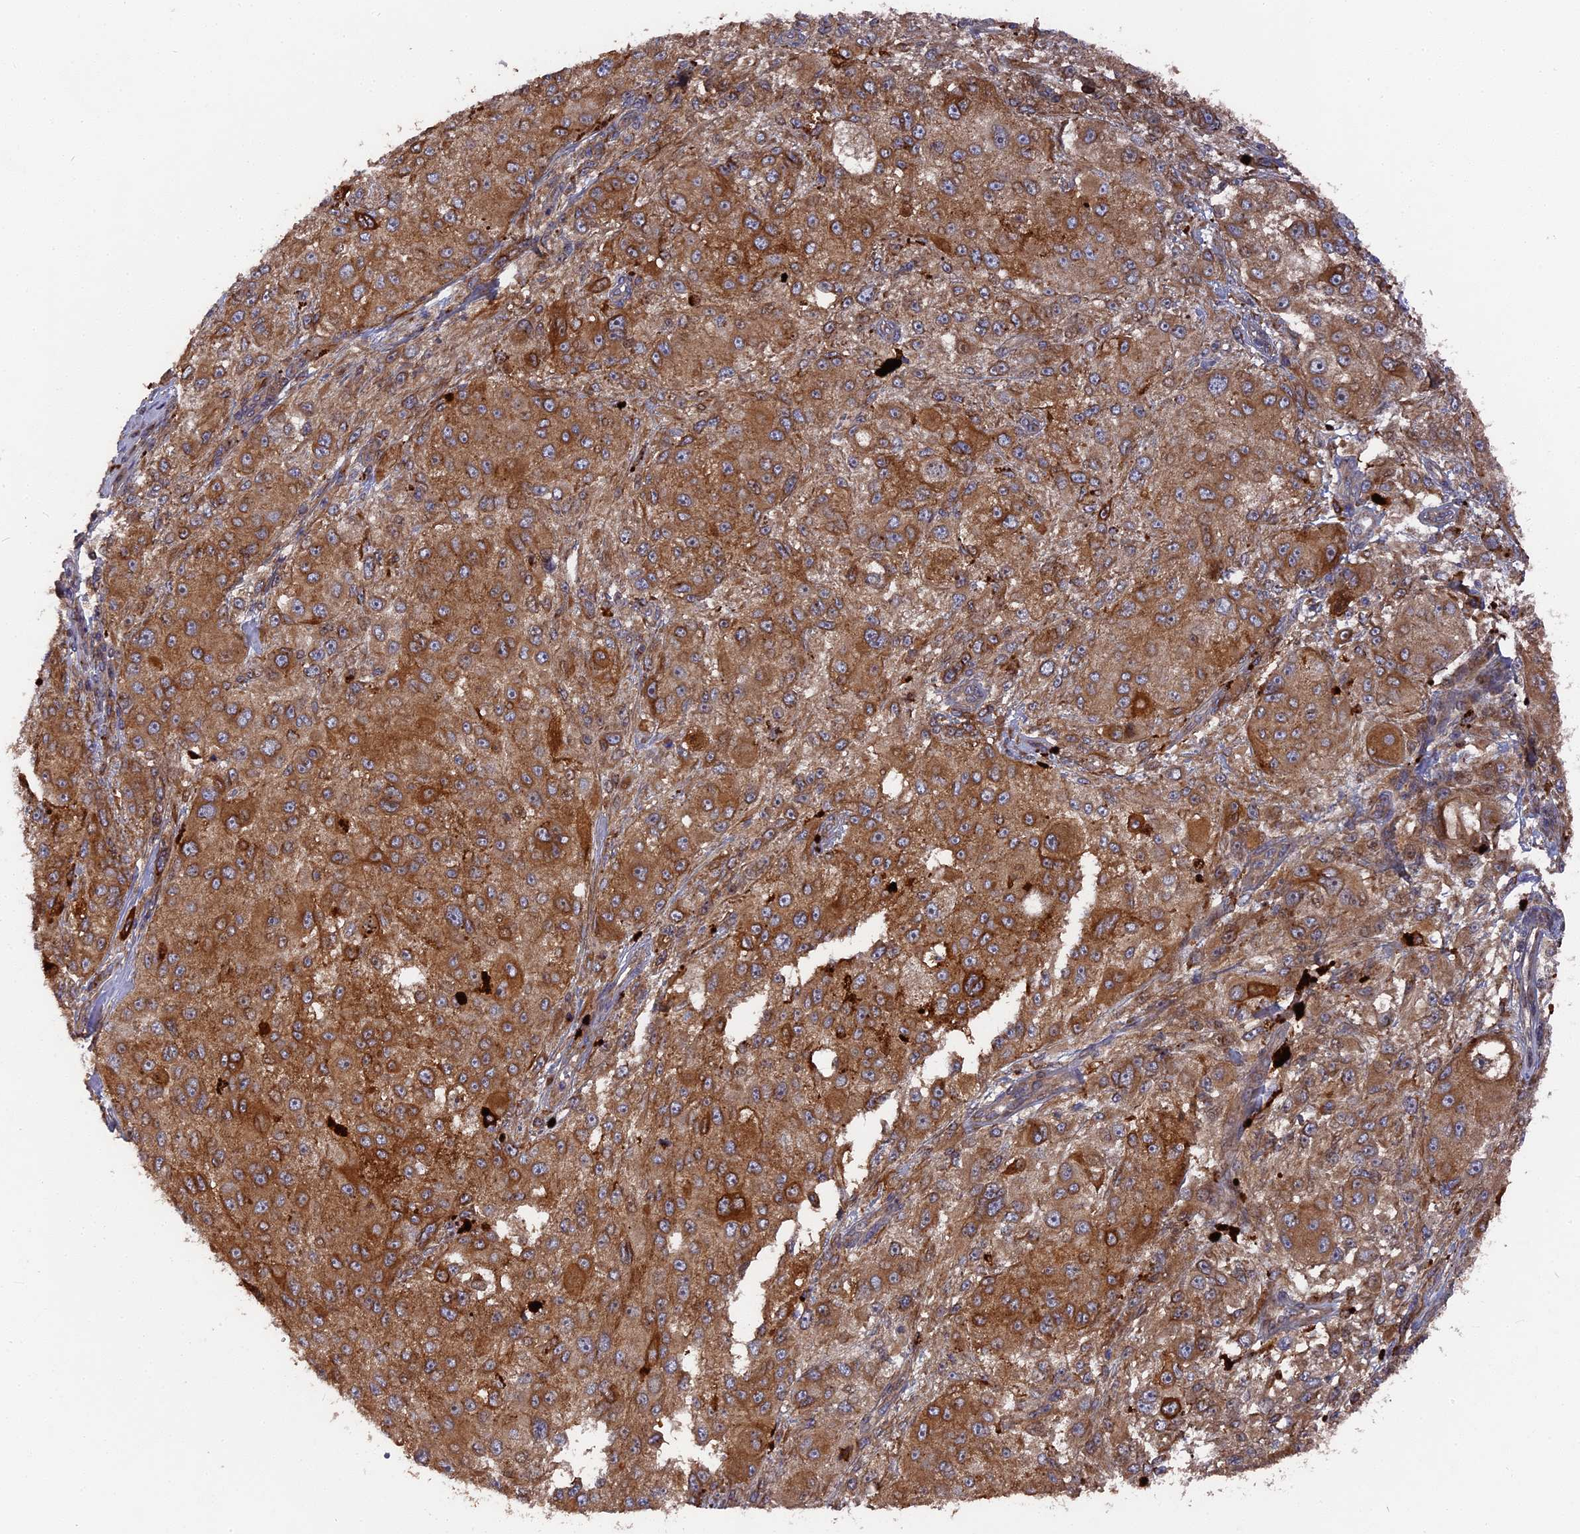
{"staining": {"intensity": "moderate", "quantity": ">75%", "location": "cytoplasmic/membranous"}, "tissue": "melanoma", "cell_type": "Tumor cells", "image_type": "cancer", "snomed": [{"axis": "morphology", "description": "Necrosis, NOS"}, {"axis": "morphology", "description": "Malignant melanoma, NOS"}, {"axis": "topography", "description": "Skin"}], "caption": "Immunohistochemical staining of melanoma reveals medium levels of moderate cytoplasmic/membranous protein expression in about >75% of tumor cells.", "gene": "DEF8", "patient": {"sex": "female", "age": 87}}